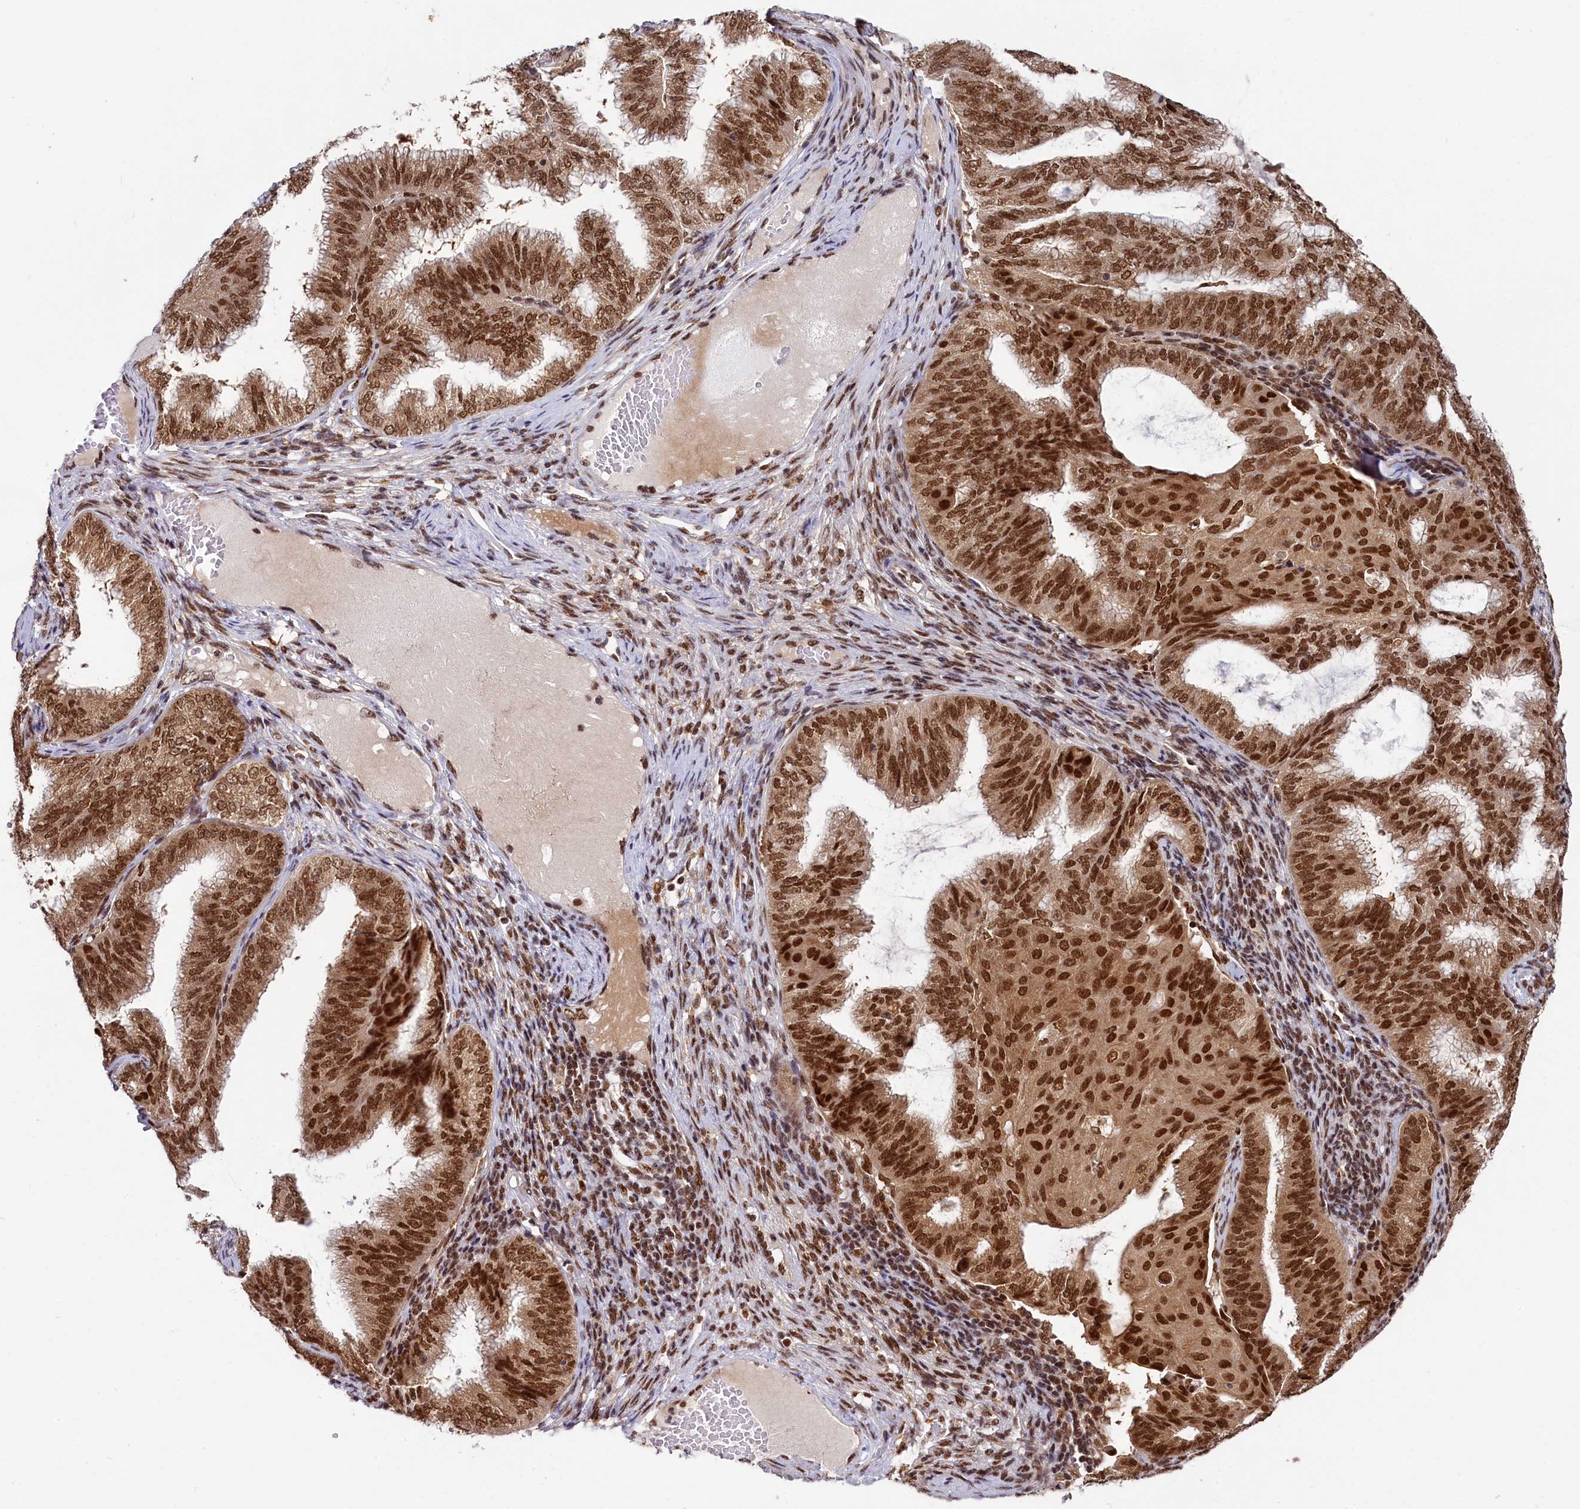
{"staining": {"intensity": "strong", "quantity": ">75%", "location": "nuclear"}, "tissue": "endometrial cancer", "cell_type": "Tumor cells", "image_type": "cancer", "snomed": [{"axis": "morphology", "description": "Adenocarcinoma, NOS"}, {"axis": "topography", "description": "Endometrium"}], "caption": "Immunohistochemistry (IHC) image of adenocarcinoma (endometrial) stained for a protein (brown), which exhibits high levels of strong nuclear positivity in about >75% of tumor cells.", "gene": "PPHLN1", "patient": {"sex": "female", "age": 49}}